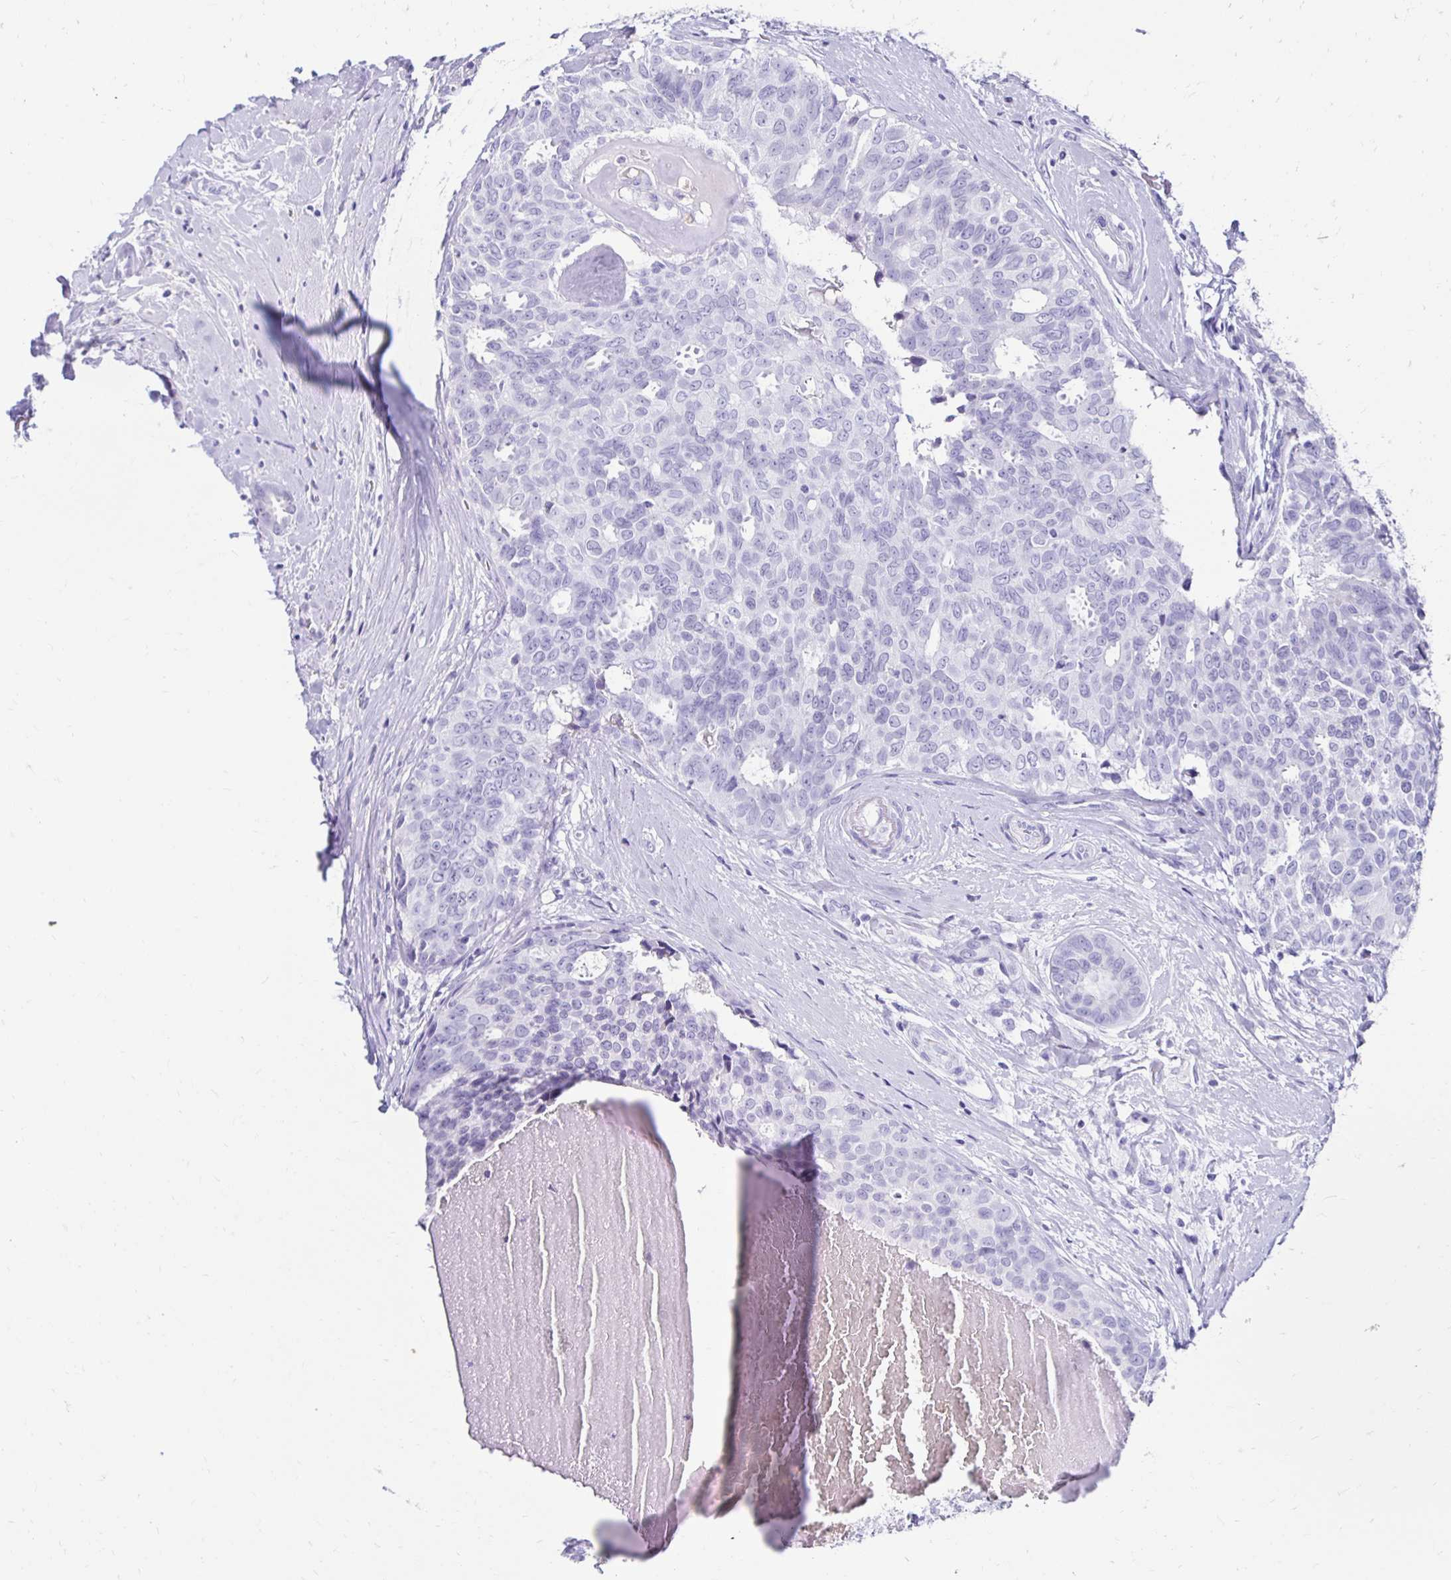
{"staining": {"intensity": "negative", "quantity": "none", "location": "none"}, "tissue": "breast cancer", "cell_type": "Tumor cells", "image_type": "cancer", "snomed": [{"axis": "morphology", "description": "Duct carcinoma"}, {"axis": "topography", "description": "Breast"}], "caption": "The image shows no staining of tumor cells in intraductal carcinoma (breast).", "gene": "CST5", "patient": {"sex": "female", "age": 45}}